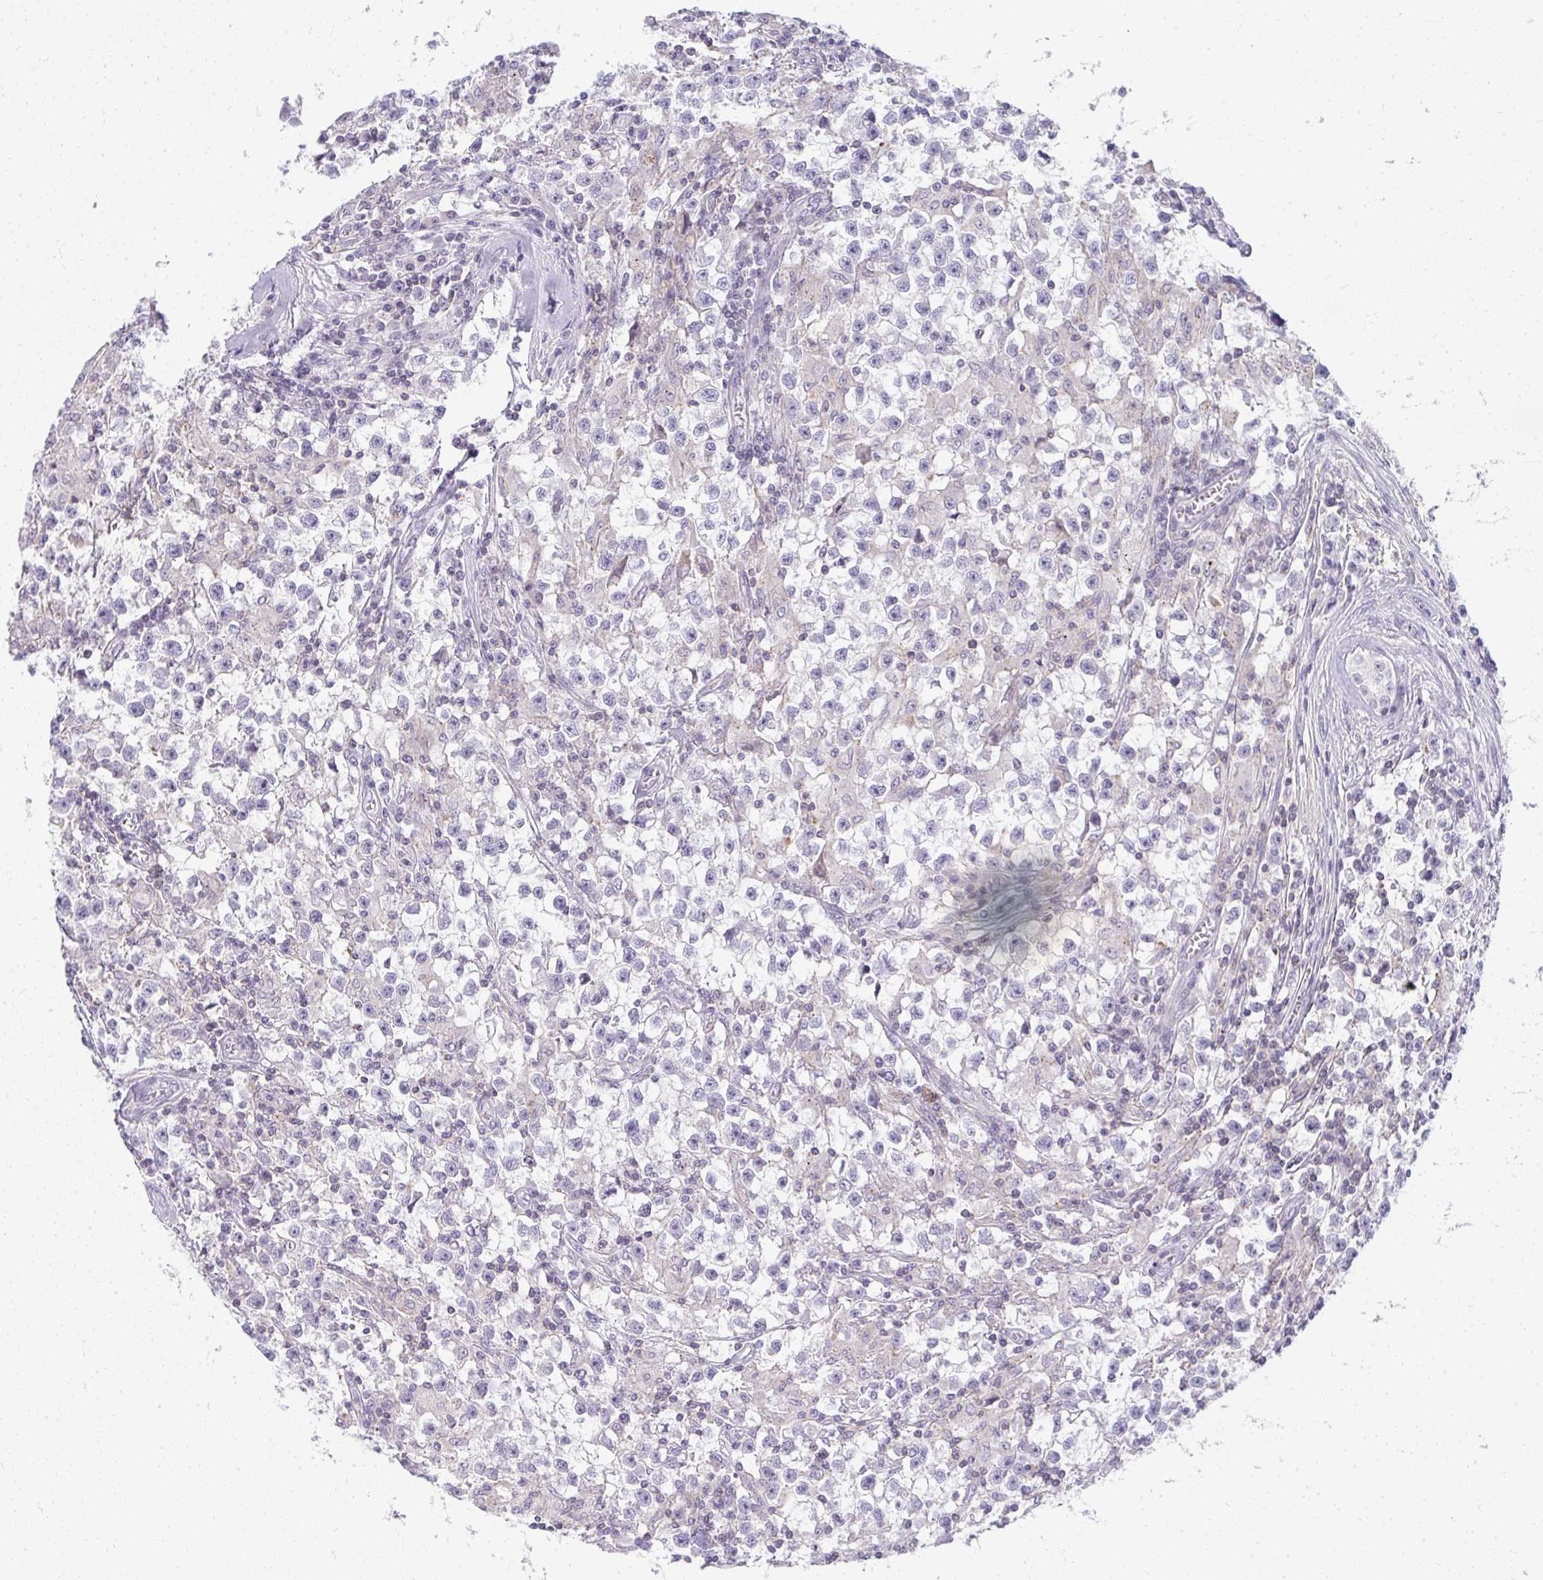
{"staining": {"intensity": "negative", "quantity": "none", "location": "none"}, "tissue": "testis cancer", "cell_type": "Tumor cells", "image_type": "cancer", "snomed": [{"axis": "morphology", "description": "Seminoma, NOS"}, {"axis": "topography", "description": "Testis"}], "caption": "High power microscopy image of an immunohistochemistry histopathology image of testis cancer (seminoma), revealing no significant expression in tumor cells.", "gene": "VPS4B", "patient": {"sex": "male", "age": 31}}